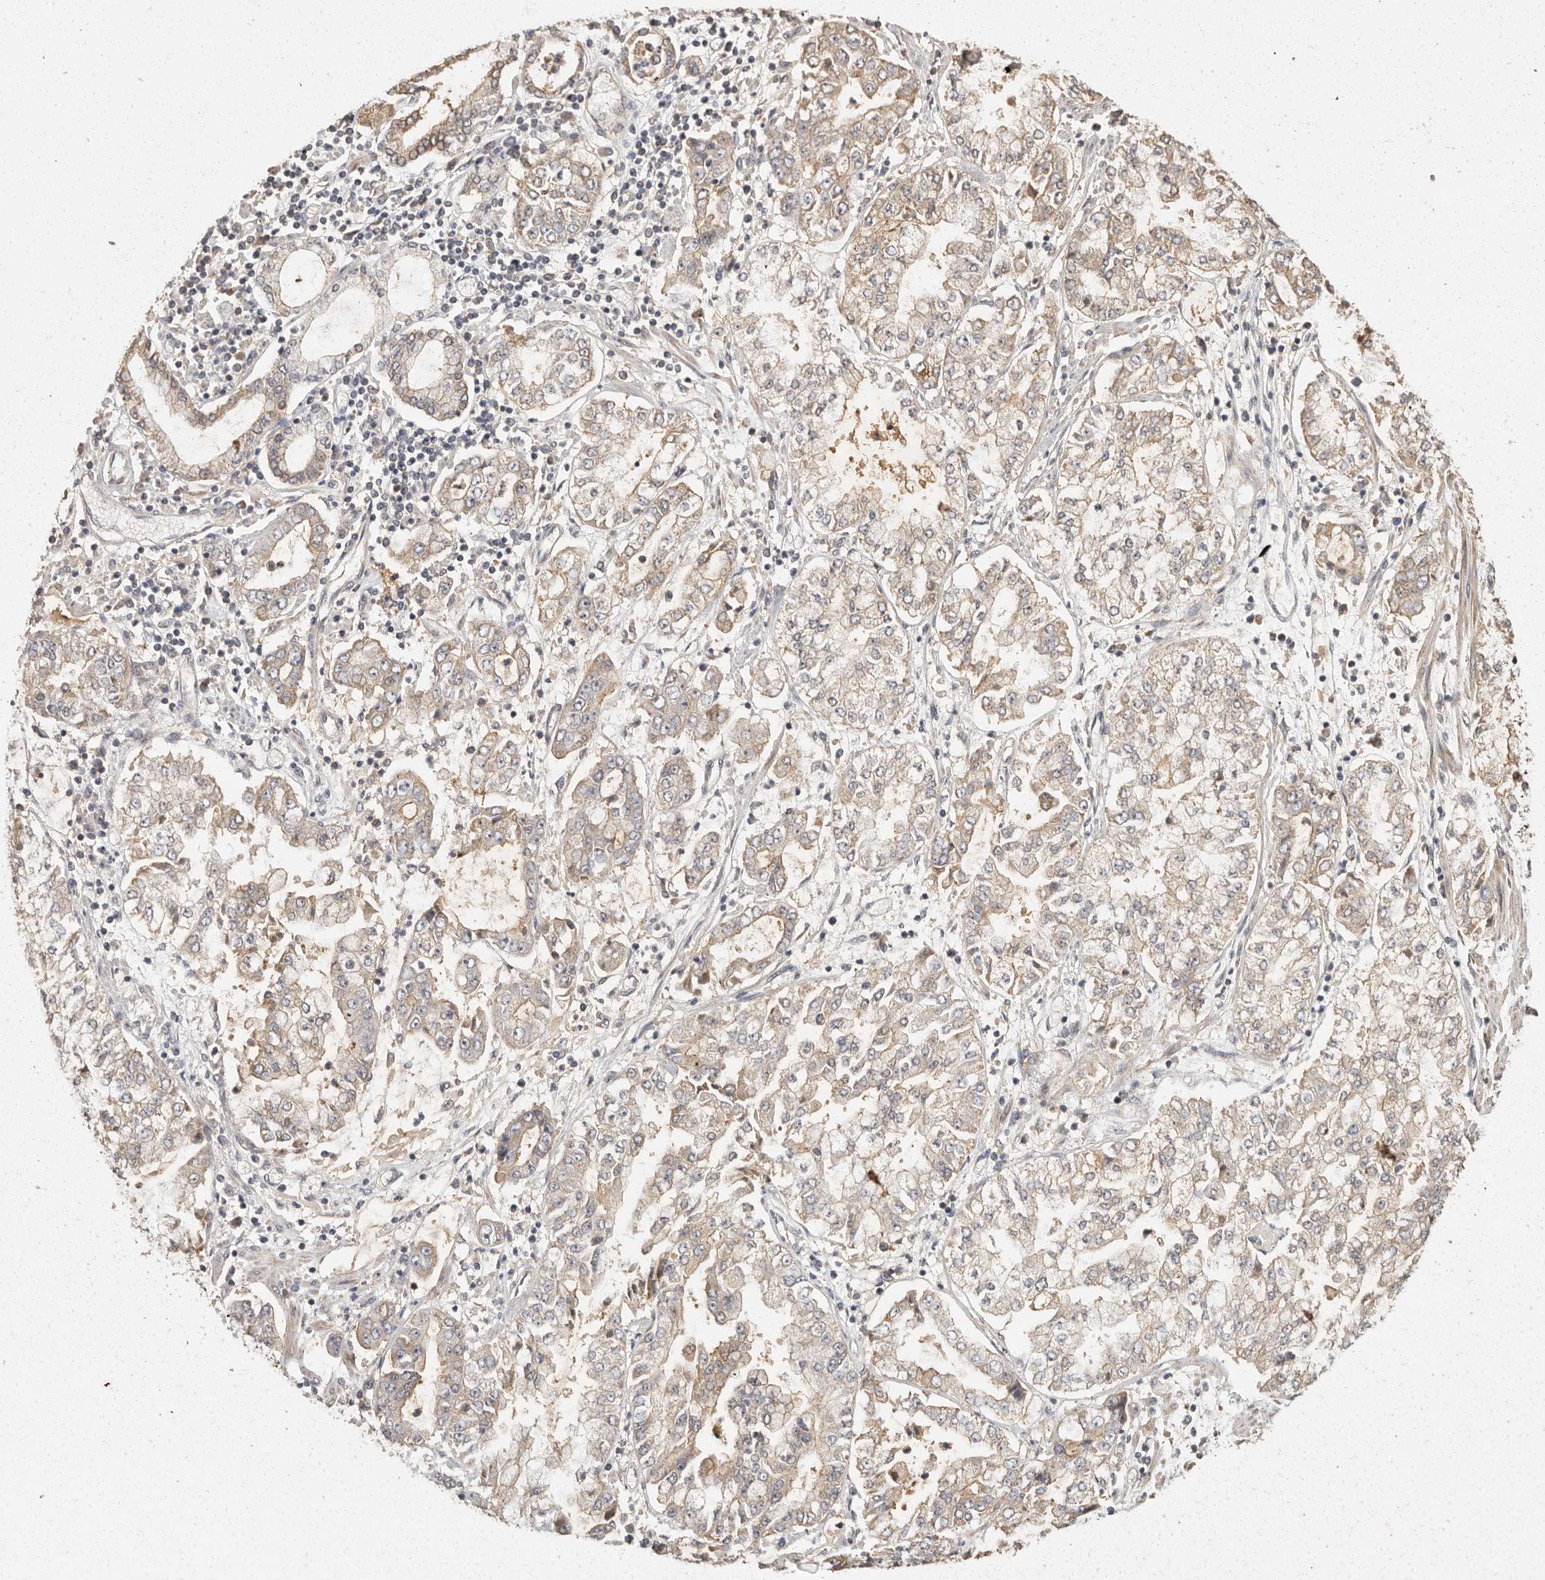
{"staining": {"intensity": "moderate", "quantity": ">75%", "location": "cytoplasmic/membranous"}, "tissue": "stomach cancer", "cell_type": "Tumor cells", "image_type": "cancer", "snomed": [{"axis": "morphology", "description": "Adenocarcinoma, NOS"}, {"axis": "topography", "description": "Stomach"}], "caption": "Stomach cancer (adenocarcinoma) stained for a protein shows moderate cytoplasmic/membranous positivity in tumor cells.", "gene": "BAIAP2", "patient": {"sex": "male", "age": 76}}